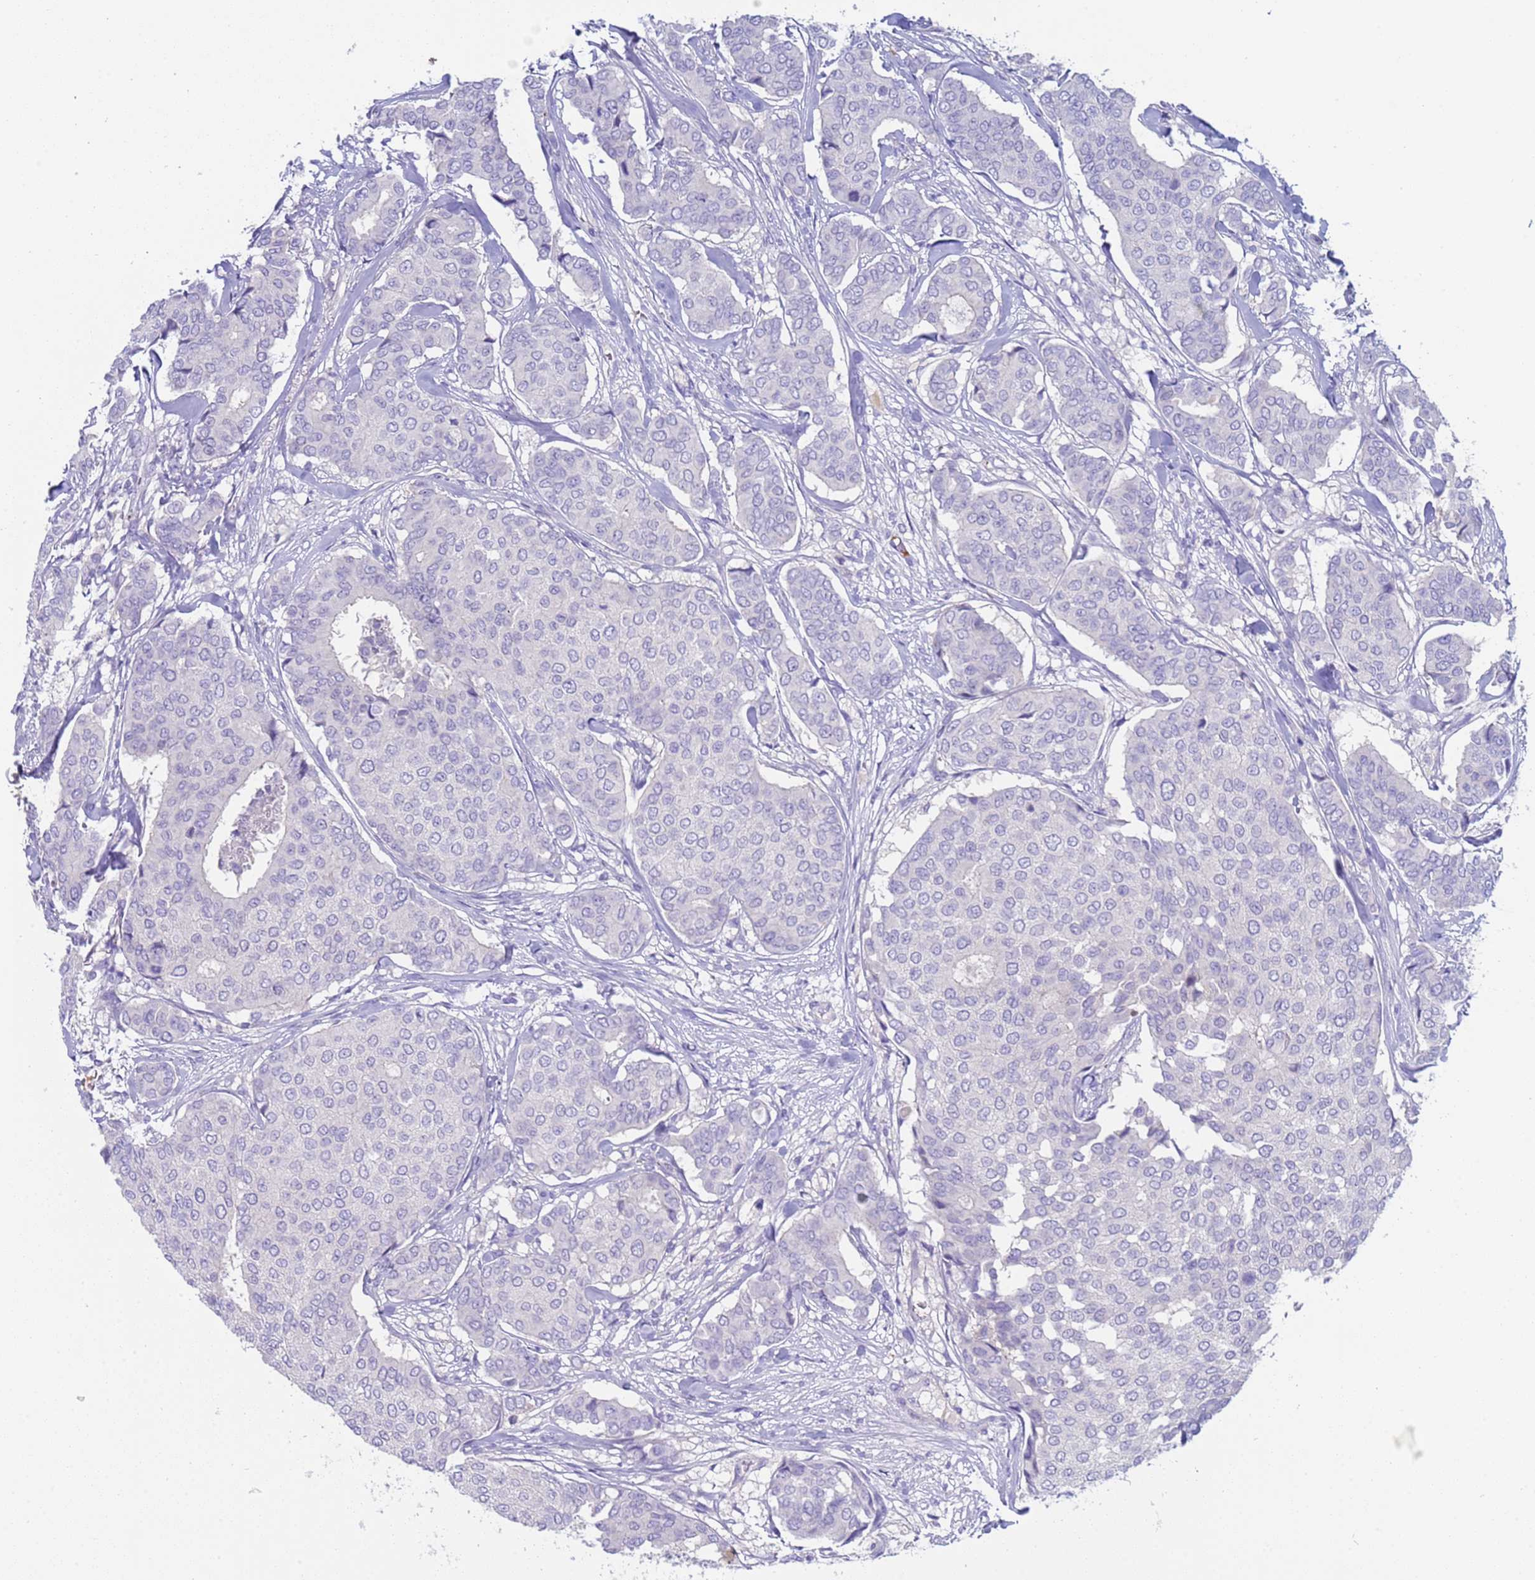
{"staining": {"intensity": "negative", "quantity": "none", "location": "none"}, "tissue": "breast cancer", "cell_type": "Tumor cells", "image_type": "cancer", "snomed": [{"axis": "morphology", "description": "Duct carcinoma"}, {"axis": "topography", "description": "Breast"}], "caption": "Breast cancer stained for a protein using IHC reveals no expression tumor cells.", "gene": "C4orf46", "patient": {"sex": "female", "age": 75}}